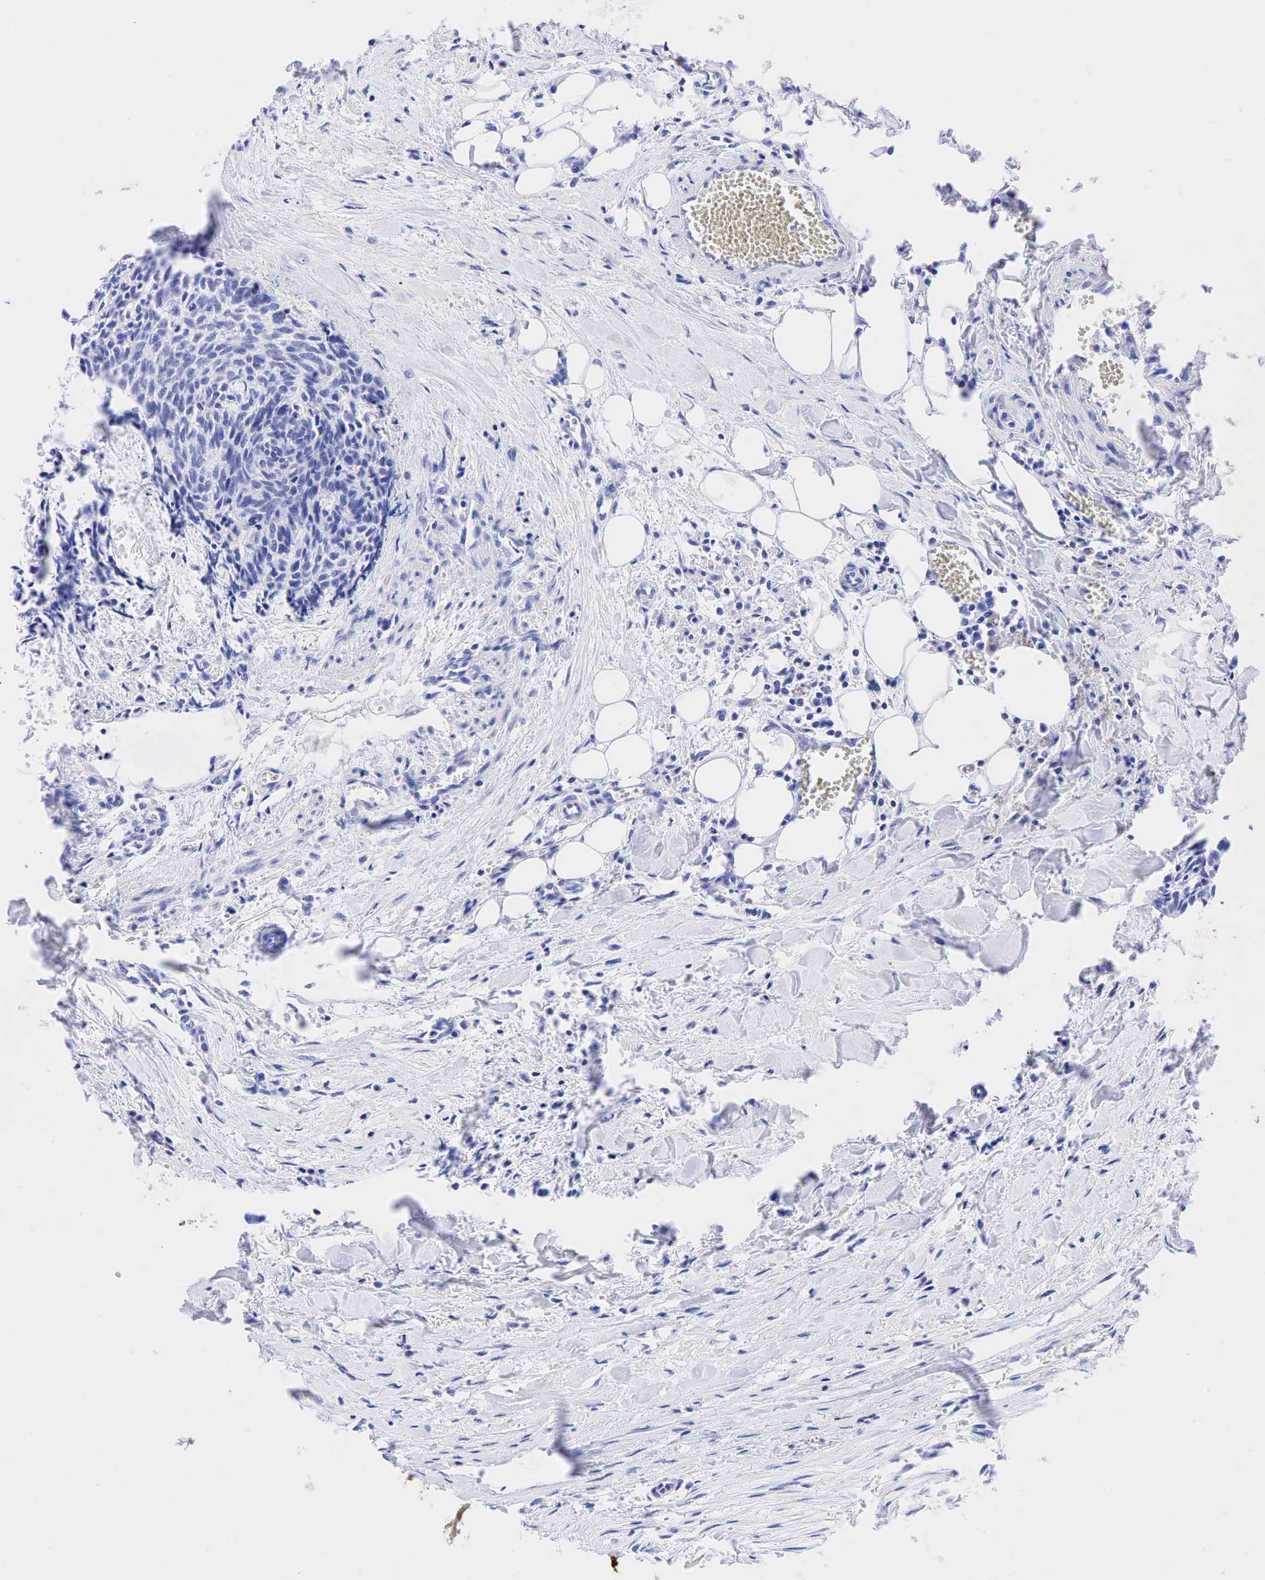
{"staining": {"intensity": "negative", "quantity": "none", "location": "none"}, "tissue": "head and neck cancer", "cell_type": "Tumor cells", "image_type": "cancer", "snomed": [{"axis": "morphology", "description": "Squamous cell carcinoma, NOS"}, {"axis": "topography", "description": "Salivary gland"}, {"axis": "topography", "description": "Head-Neck"}], "caption": "Tumor cells are negative for brown protein staining in head and neck squamous cell carcinoma.", "gene": "CEACAM5", "patient": {"sex": "male", "age": 70}}